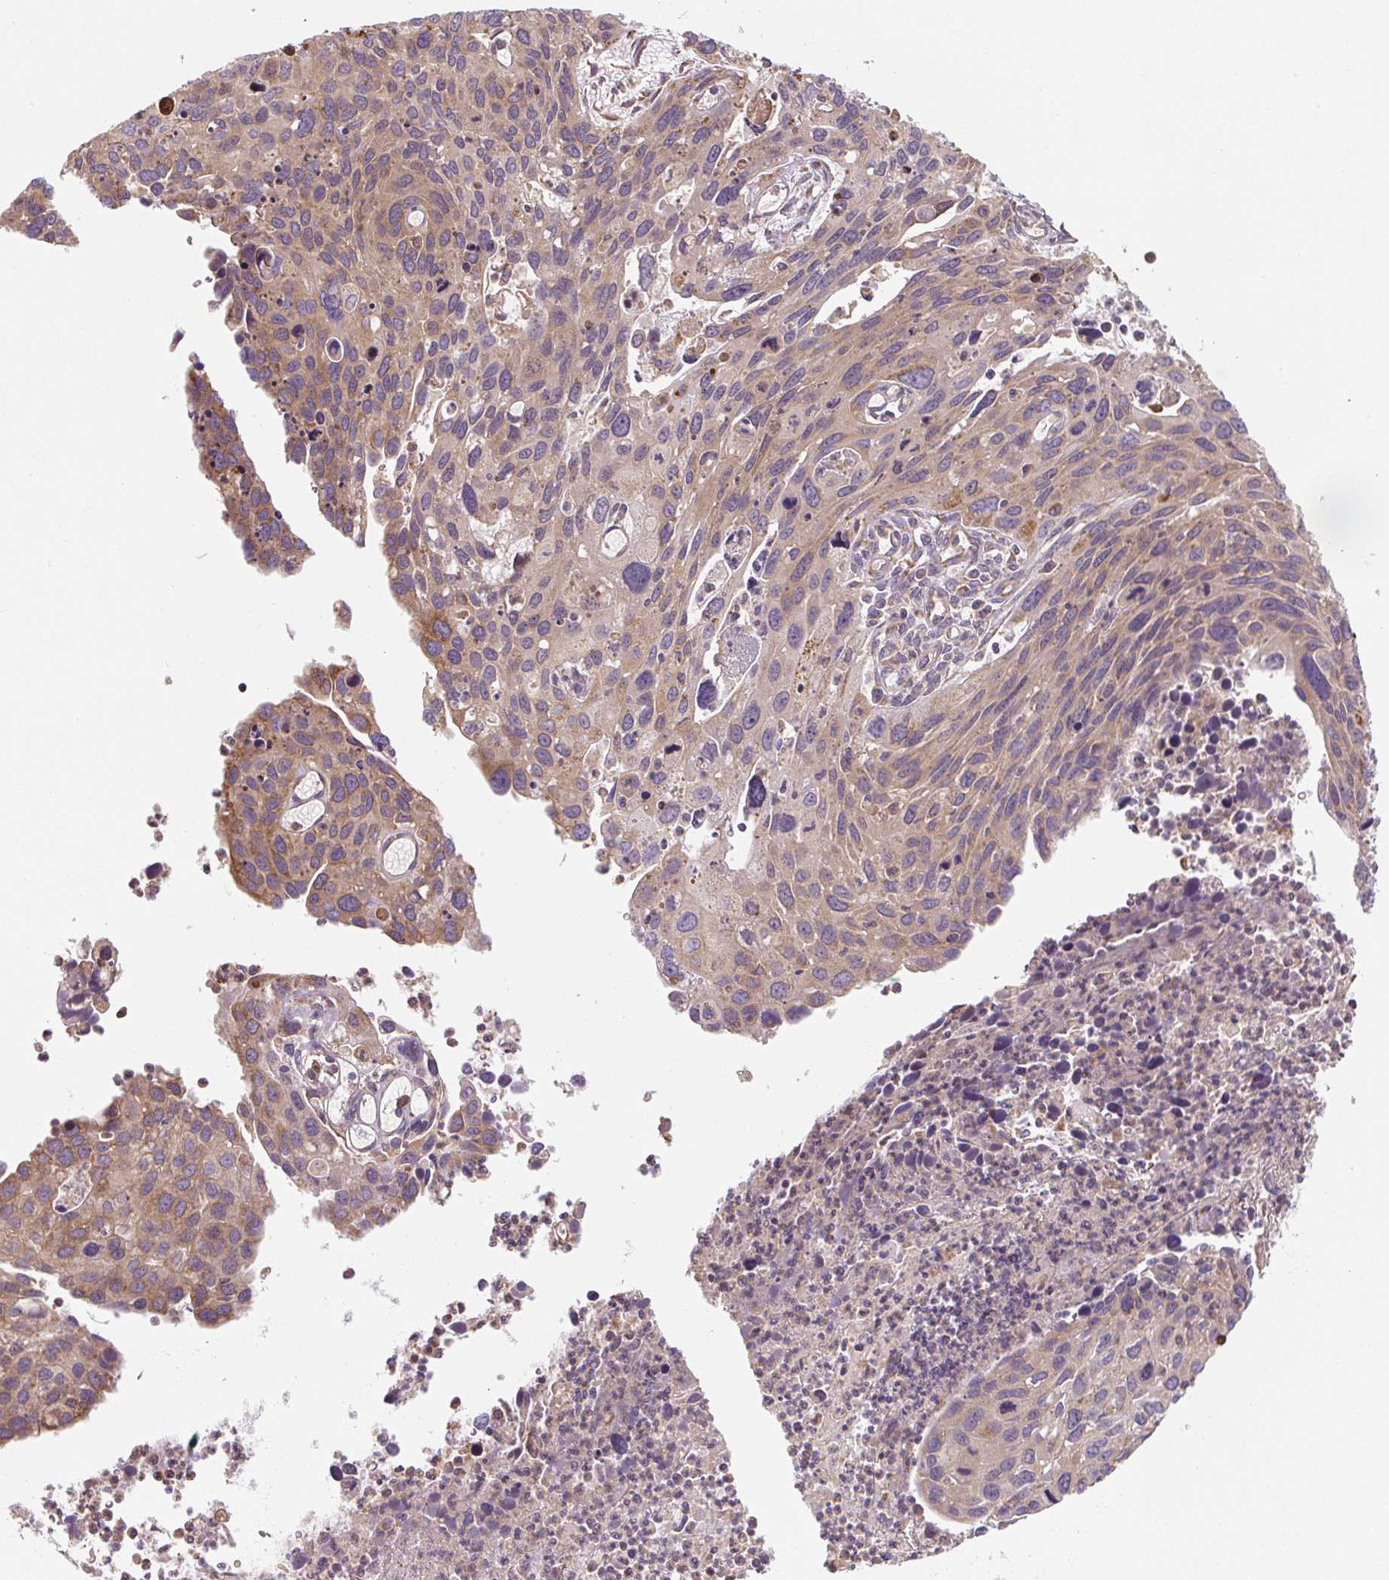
{"staining": {"intensity": "moderate", "quantity": "25%-75%", "location": "cytoplasmic/membranous"}, "tissue": "cervical cancer", "cell_type": "Tumor cells", "image_type": "cancer", "snomed": [{"axis": "morphology", "description": "Squamous cell carcinoma, NOS"}, {"axis": "topography", "description": "Cervix"}], "caption": "An image of squamous cell carcinoma (cervical) stained for a protein displays moderate cytoplasmic/membranous brown staining in tumor cells. Nuclei are stained in blue.", "gene": "RASA1", "patient": {"sex": "female", "age": 55}}